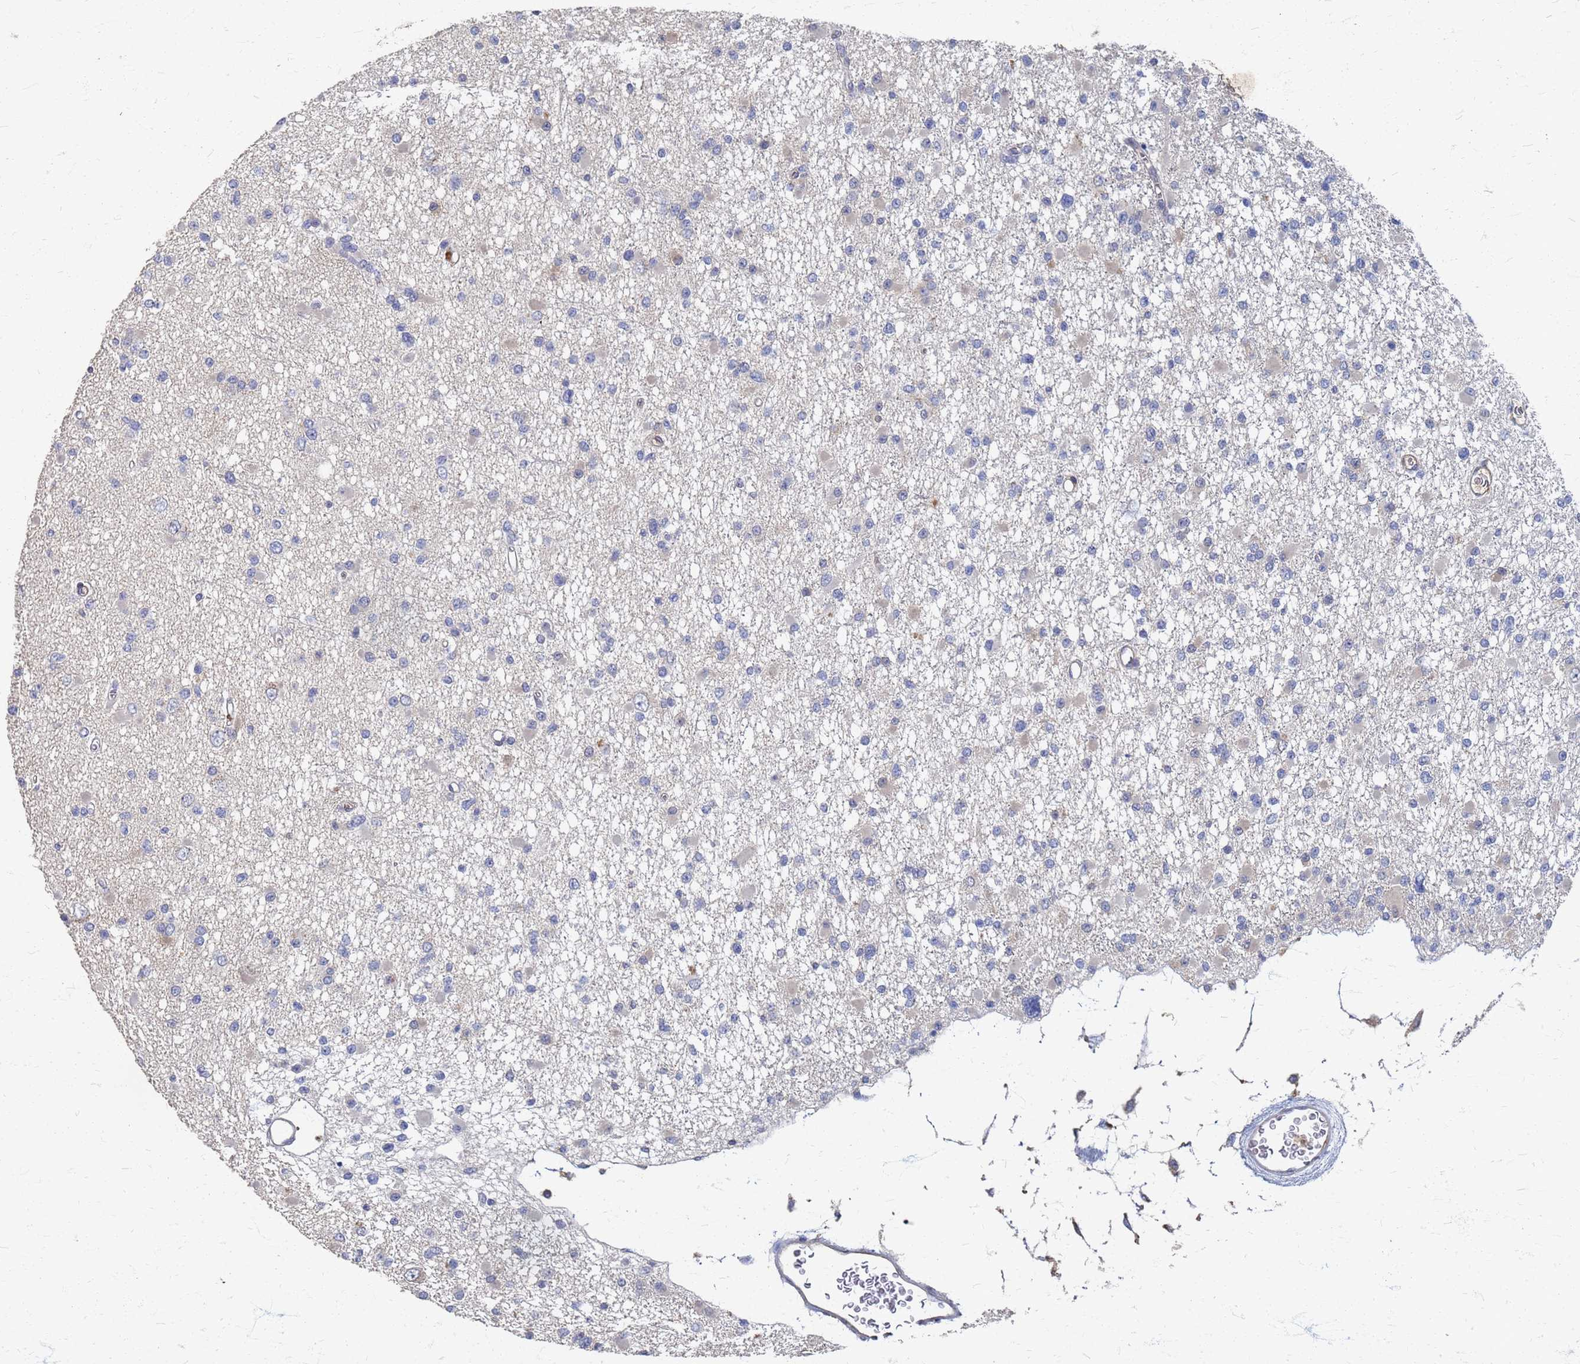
{"staining": {"intensity": "negative", "quantity": "none", "location": "none"}, "tissue": "glioma", "cell_type": "Tumor cells", "image_type": "cancer", "snomed": [{"axis": "morphology", "description": "Glioma, malignant, Low grade"}, {"axis": "topography", "description": "Brain"}], "caption": "Photomicrograph shows no significant protein positivity in tumor cells of low-grade glioma (malignant).", "gene": "KRCC1", "patient": {"sex": "female", "age": 22}}